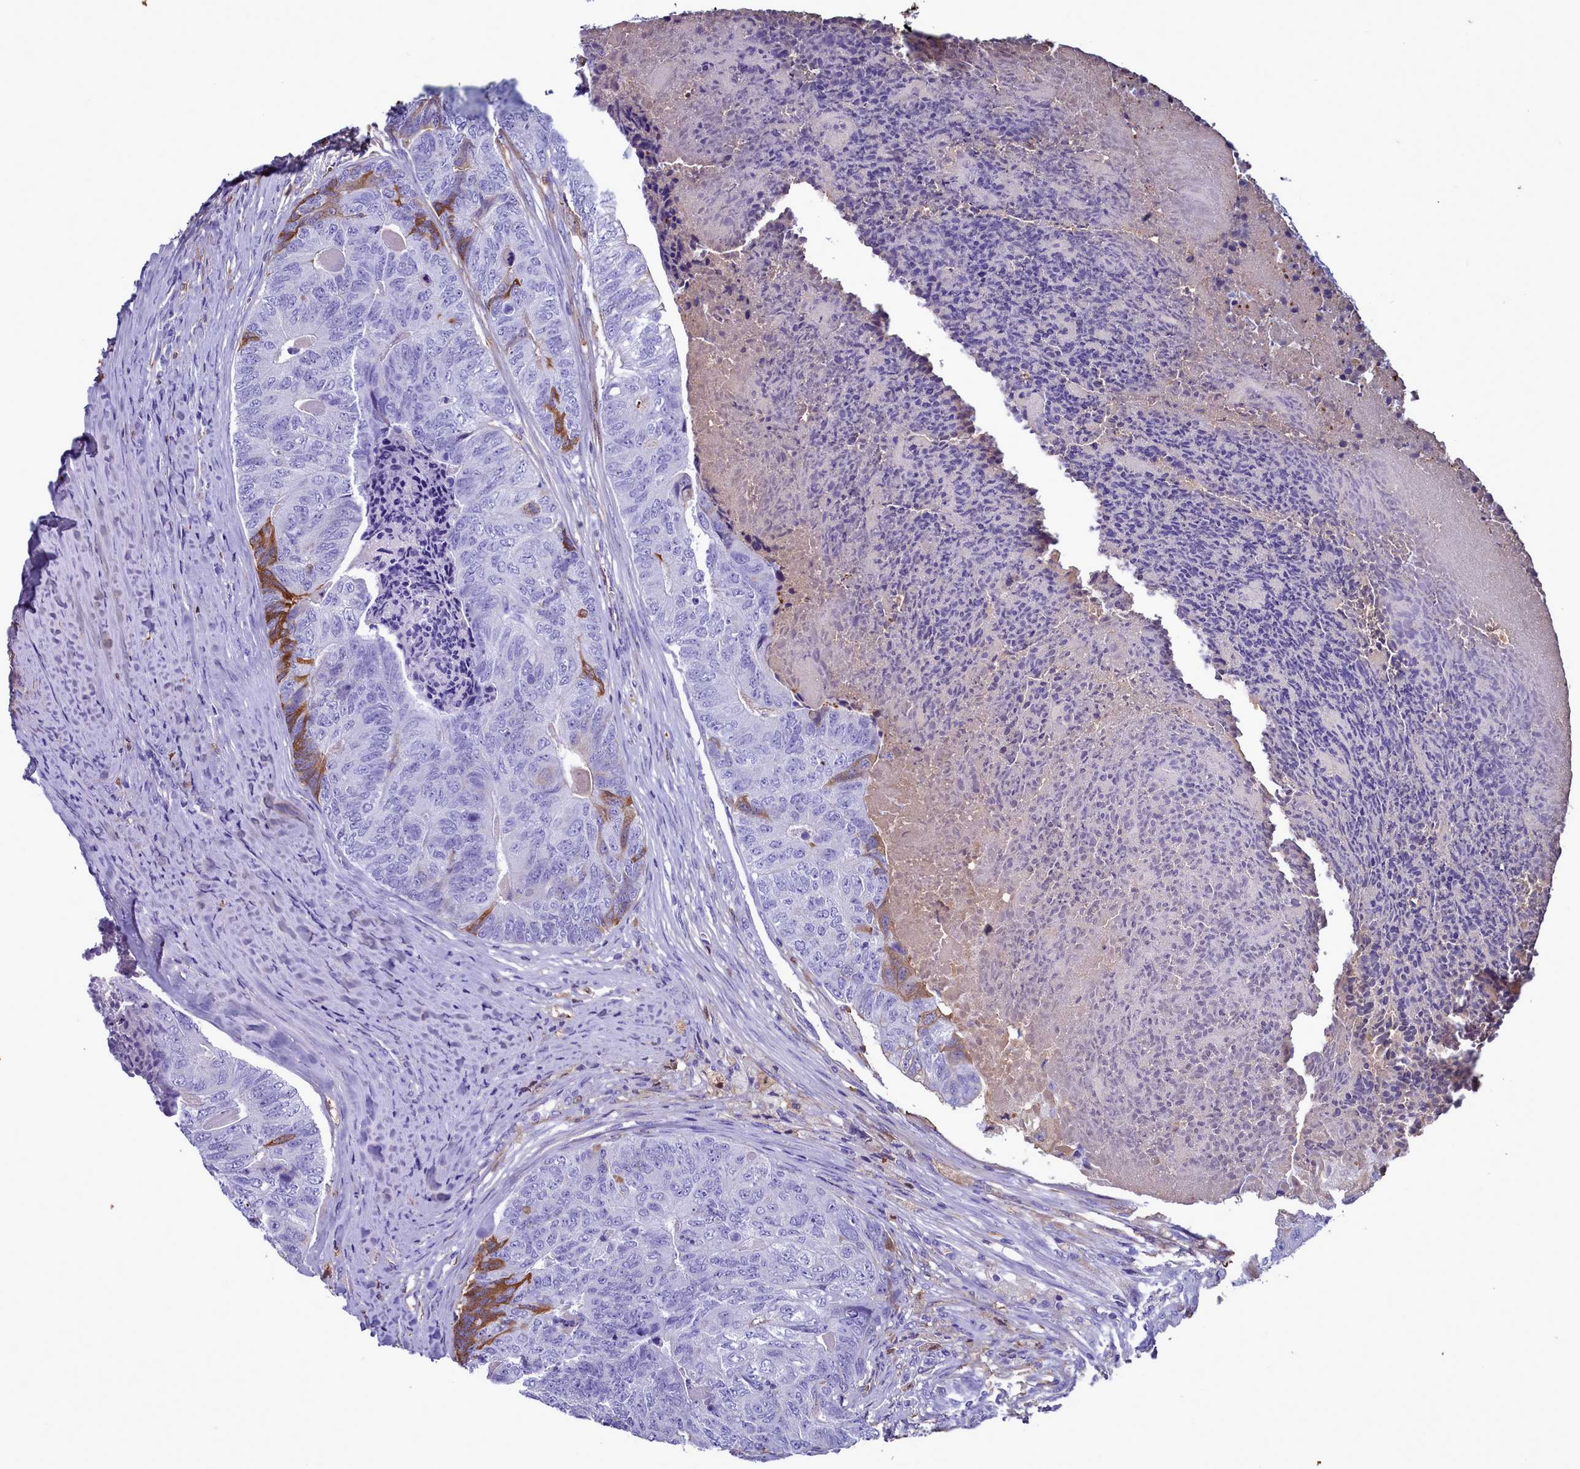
{"staining": {"intensity": "moderate", "quantity": "<25%", "location": "cytoplasmic/membranous"}, "tissue": "colorectal cancer", "cell_type": "Tumor cells", "image_type": "cancer", "snomed": [{"axis": "morphology", "description": "Adenocarcinoma, NOS"}, {"axis": "topography", "description": "Colon"}], "caption": "A brown stain highlights moderate cytoplasmic/membranous staining of a protein in human adenocarcinoma (colorectal) tumor cells.", "gene": "H1-7", "patient": {"sex": "female", "age": 67}}